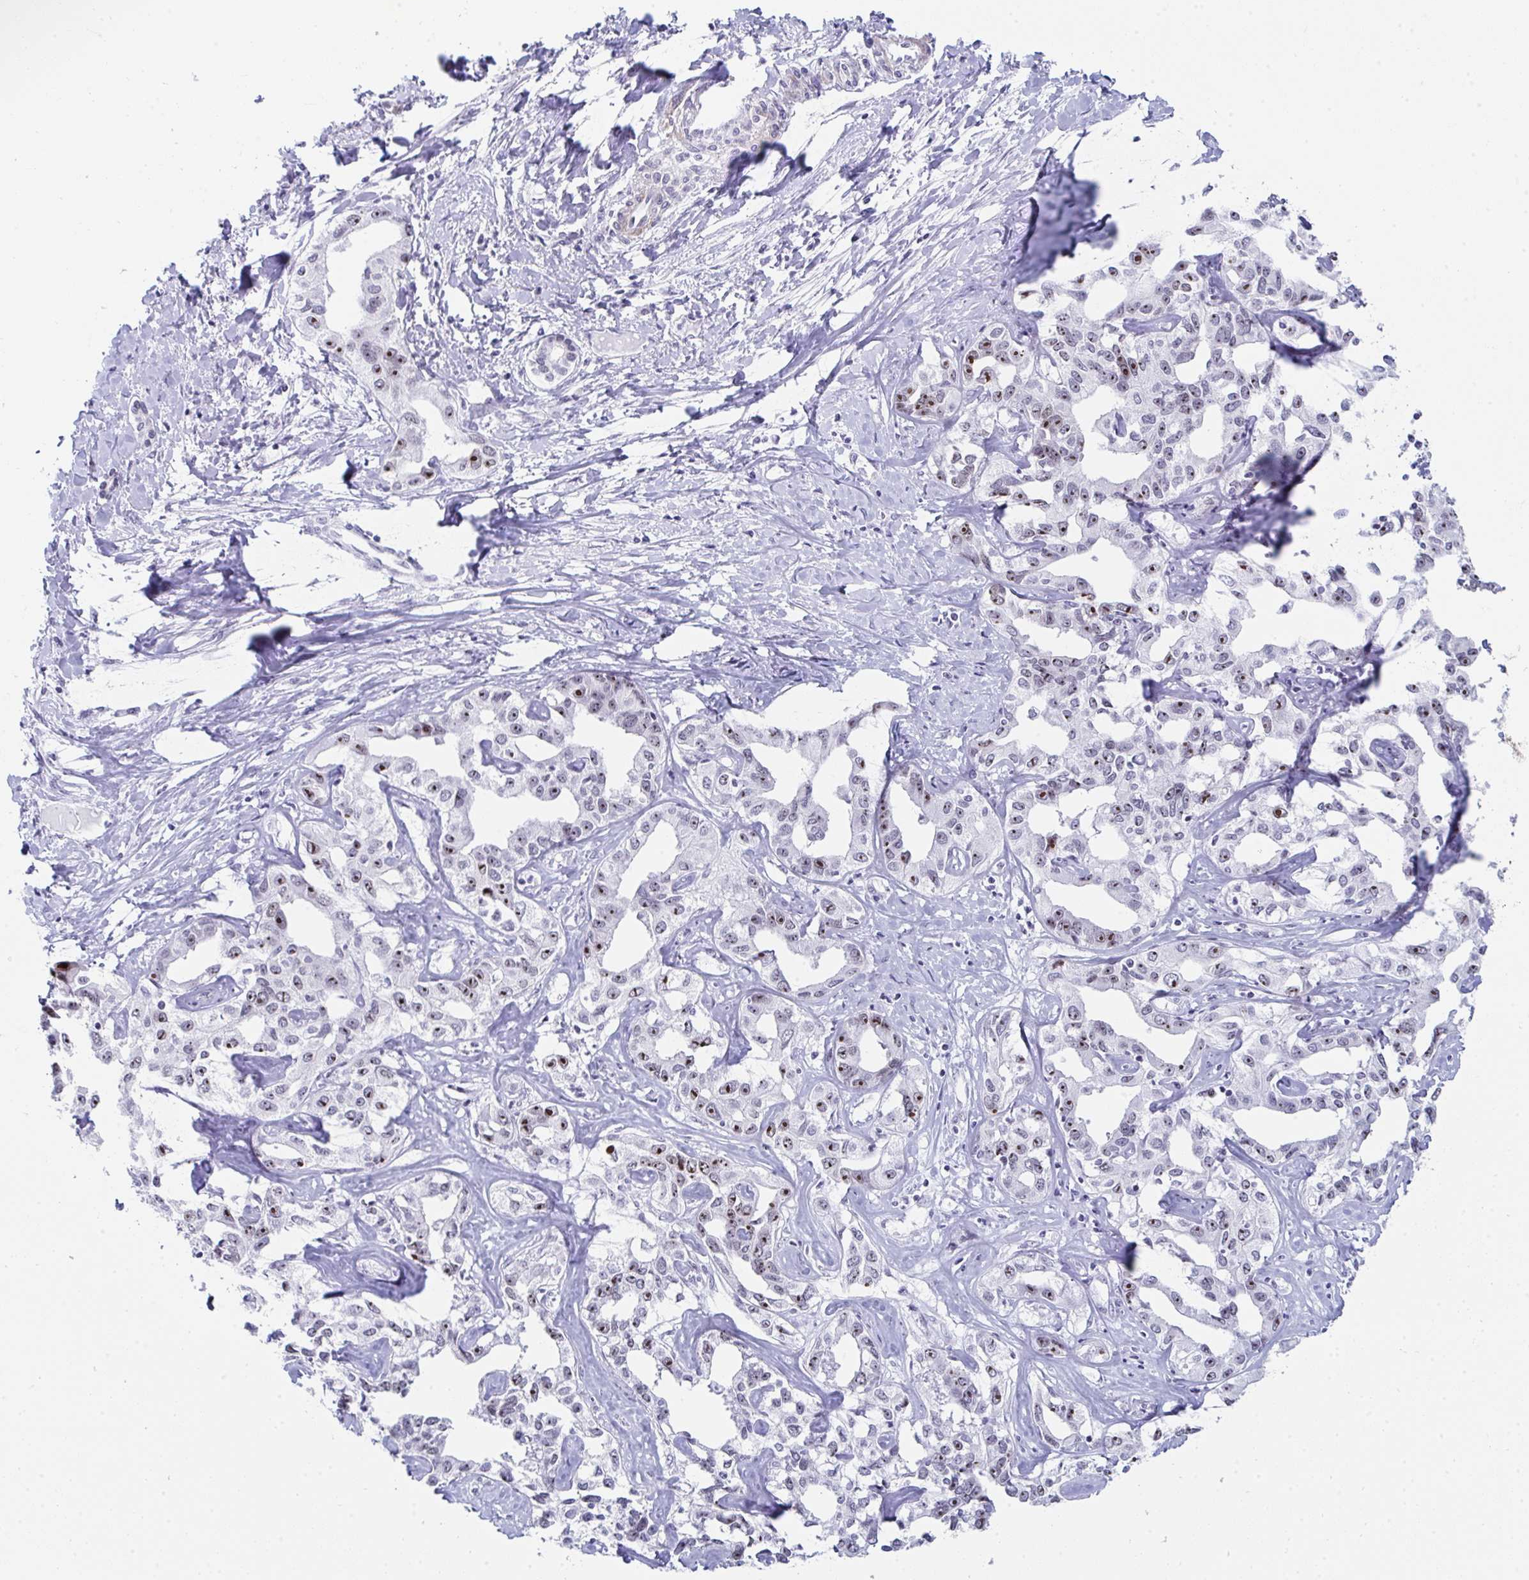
{"staining": {"intensity": "moderate", "quantity": ">75%", "location": "nuclear"}, "tissue": "liver cancer", "cell_type": "Tumor cells", "image_type": "cancer", "snomed": [{"axis": "morphology", "description": "Cholangiocarcinoma"}, {"axis": "topography", "description": "Liver"}], "caption": "Immunohistochemical staining of liver cancer reveals moderate nuclear protein staining in about >75% of tumor cells. (DAB IHC, brown staining for protein, blue staining for nuclei).", "gene": "NOP10", "patient": {"sex": "male", "age": 59}}